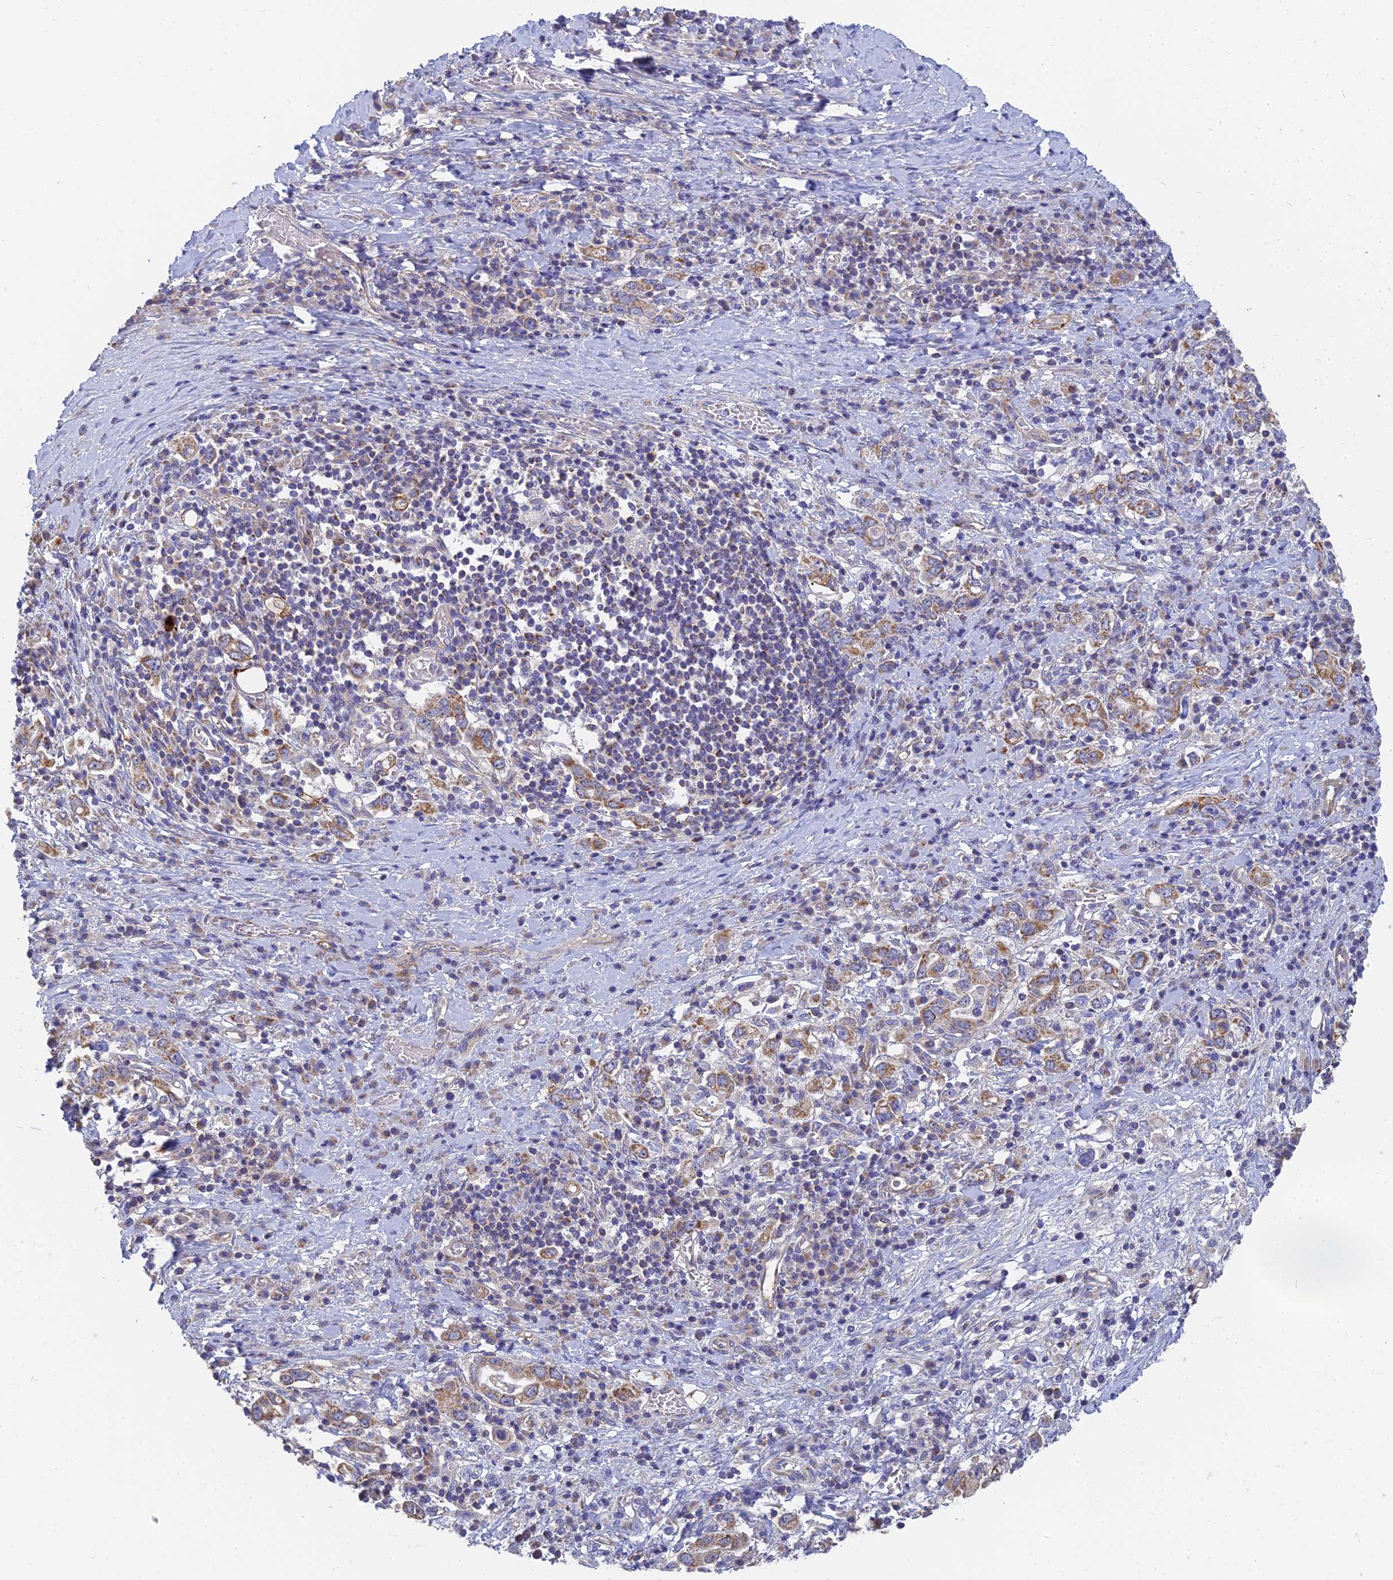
{"staining": {"intensity": "moderate", "quantity": ">75%", "location": "cytoplasmic/membranous"}, "tissue": "stomach cancer", "cell_type": "Tumor cells", "image_type": "cancer", "snomed": [{"axis": "morphology", "description": "Adenocarcinoma, NOS"}, {"axis": "topography", "description": "Stomach, upper"}, {"axis": "topography", "description": "Stomach"}], "caption": "High-magnification brightfield microscopy of adenocarcinoma (stomach) stained with DAB (brown) and counterstained with hematoxylin (blue). tumor cells exhibit moderate cytoplasmic/membranous expression is appreciated in about>75% of cells.", "gene": "MRPL15", "patient": {"sex": "male", "age": 62}}